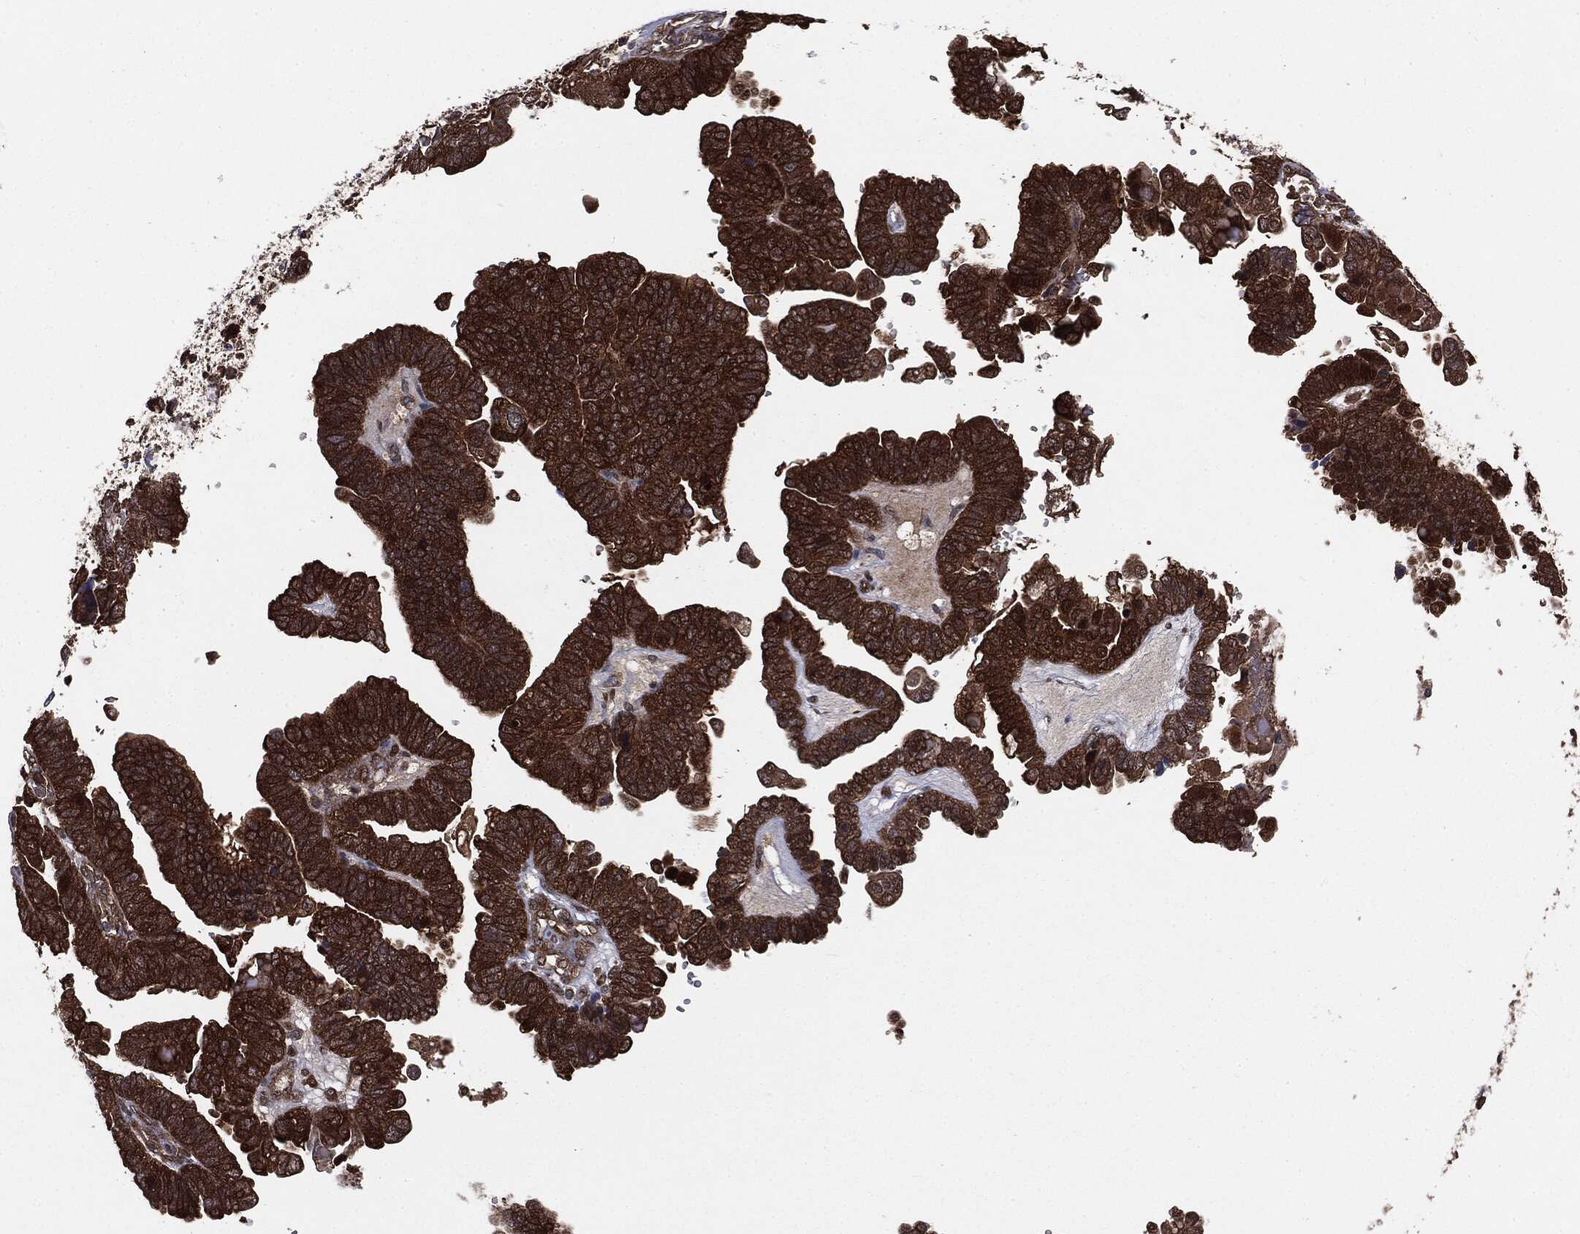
{"staining": {"intensity": "strong", "quantity": ">75%", "location": "cytoplasmic/membranous"}, "tissue": "ovarian cancer", "cell_type": "Tumor cells", "image_type": "cancer", "snomed": [{"axis": "morphology", "description": "Cystadenocarcinoma, serous, NOS"}, {"axis": "topography", "description": "Ovary"}], "caption": "Immunohistochemical staining of human ovarian cancer displays high levels of strong cytoplasmic/membranous expression in approximately >75% of tumor cells. The staining was performed using DAB, with brown indicating positive protein expression. Nuclei are stained blue with hematoxylin.", "gene": "NME1", "patient": {"sex": "female", "age": 51}}